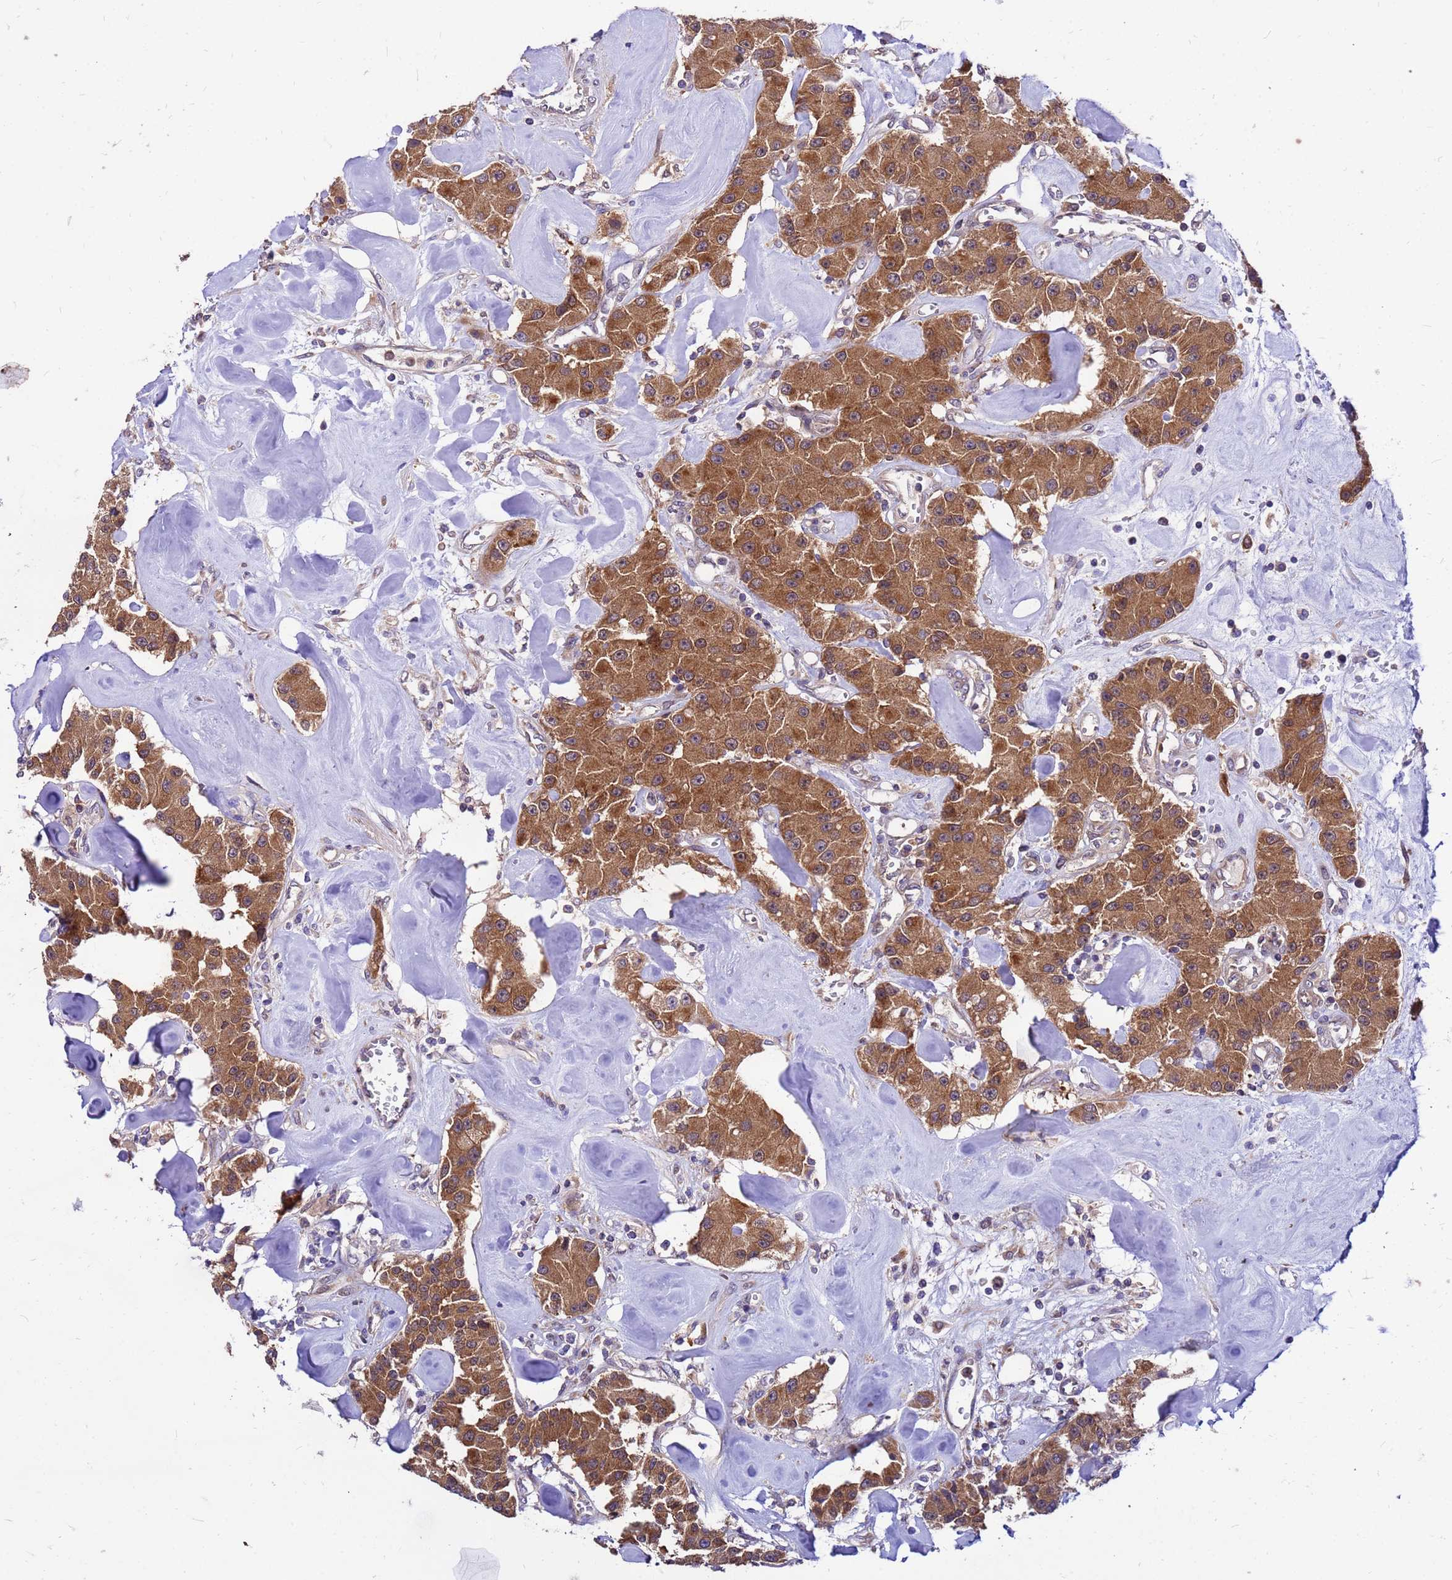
{"staining": {"intensity": "moderate", "quantity": ">75%", "location": "cytoplasmic/membranous"}, "tissue": "carcinoid", "cell_type": "Tumor cells", "image_type": "cancer", "snomed": [{"axis": "morphology", "description": "Carcinoid, malignant, NOS"}, {"axis": "topography", "description": "Pancreas"}], "caption": "Carcinoid stained for a protein (brown) displays moderate cytoplasmic/membranous positive positivity in about >75% of tumor cells.", "gene": "GET3", "patient": {"sex": "male", "age": 41}}